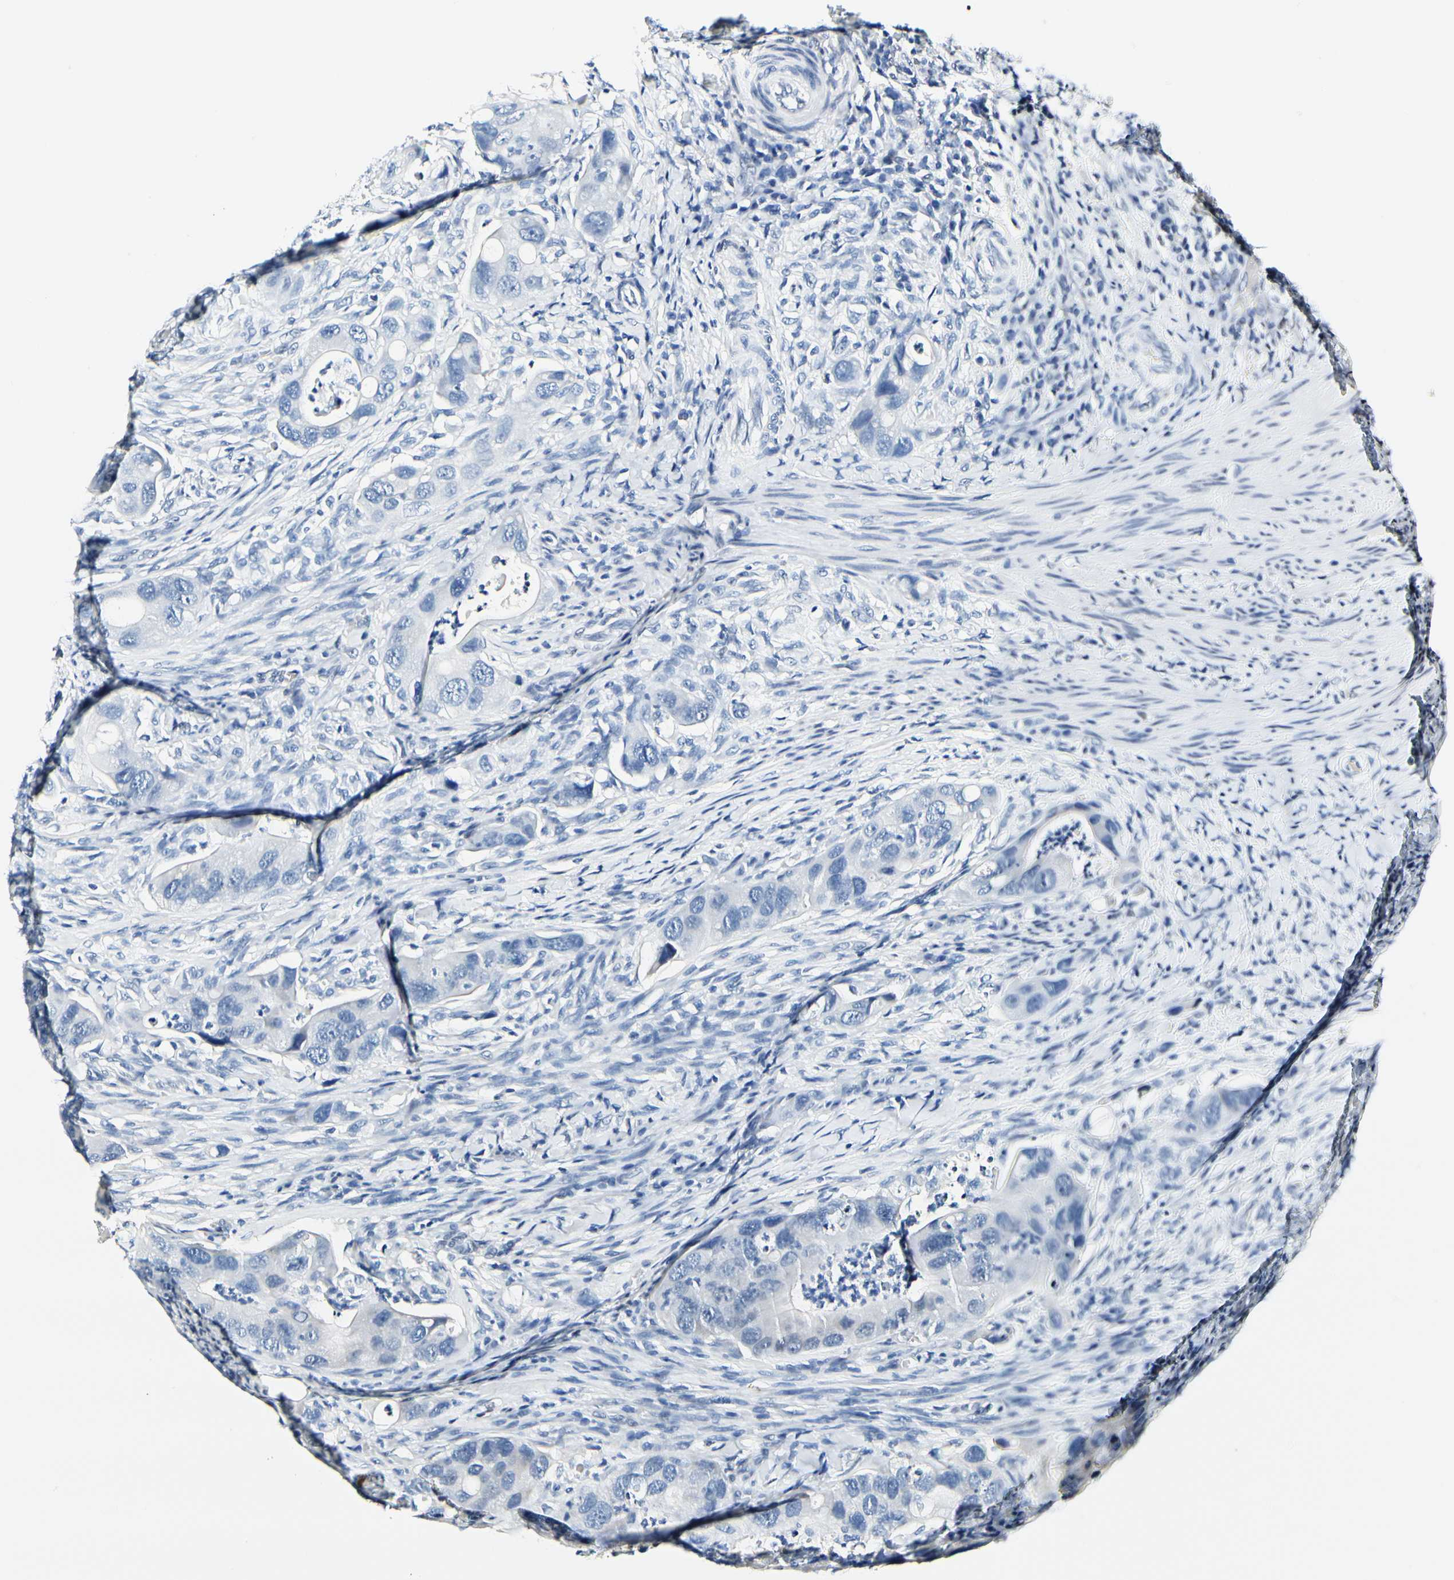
{"staining": {"intensity": "negative", "quantity": "none", "location": "none"}, "tissue": "colorectal cancer", "cell_type": "Tumor cells", "image_type": "cancer", "snomed": [{"axis": "morphology", "description": "Adenocarcinoma, NOS"}, {"axis": "topography", "description": "Rectum"}], "caption": "Colorectal cancer stained for a protein using IHC exhibits no expression tumor cells.", "gene": "NFIA", "patient": {"sex": "female", "age": 57}}